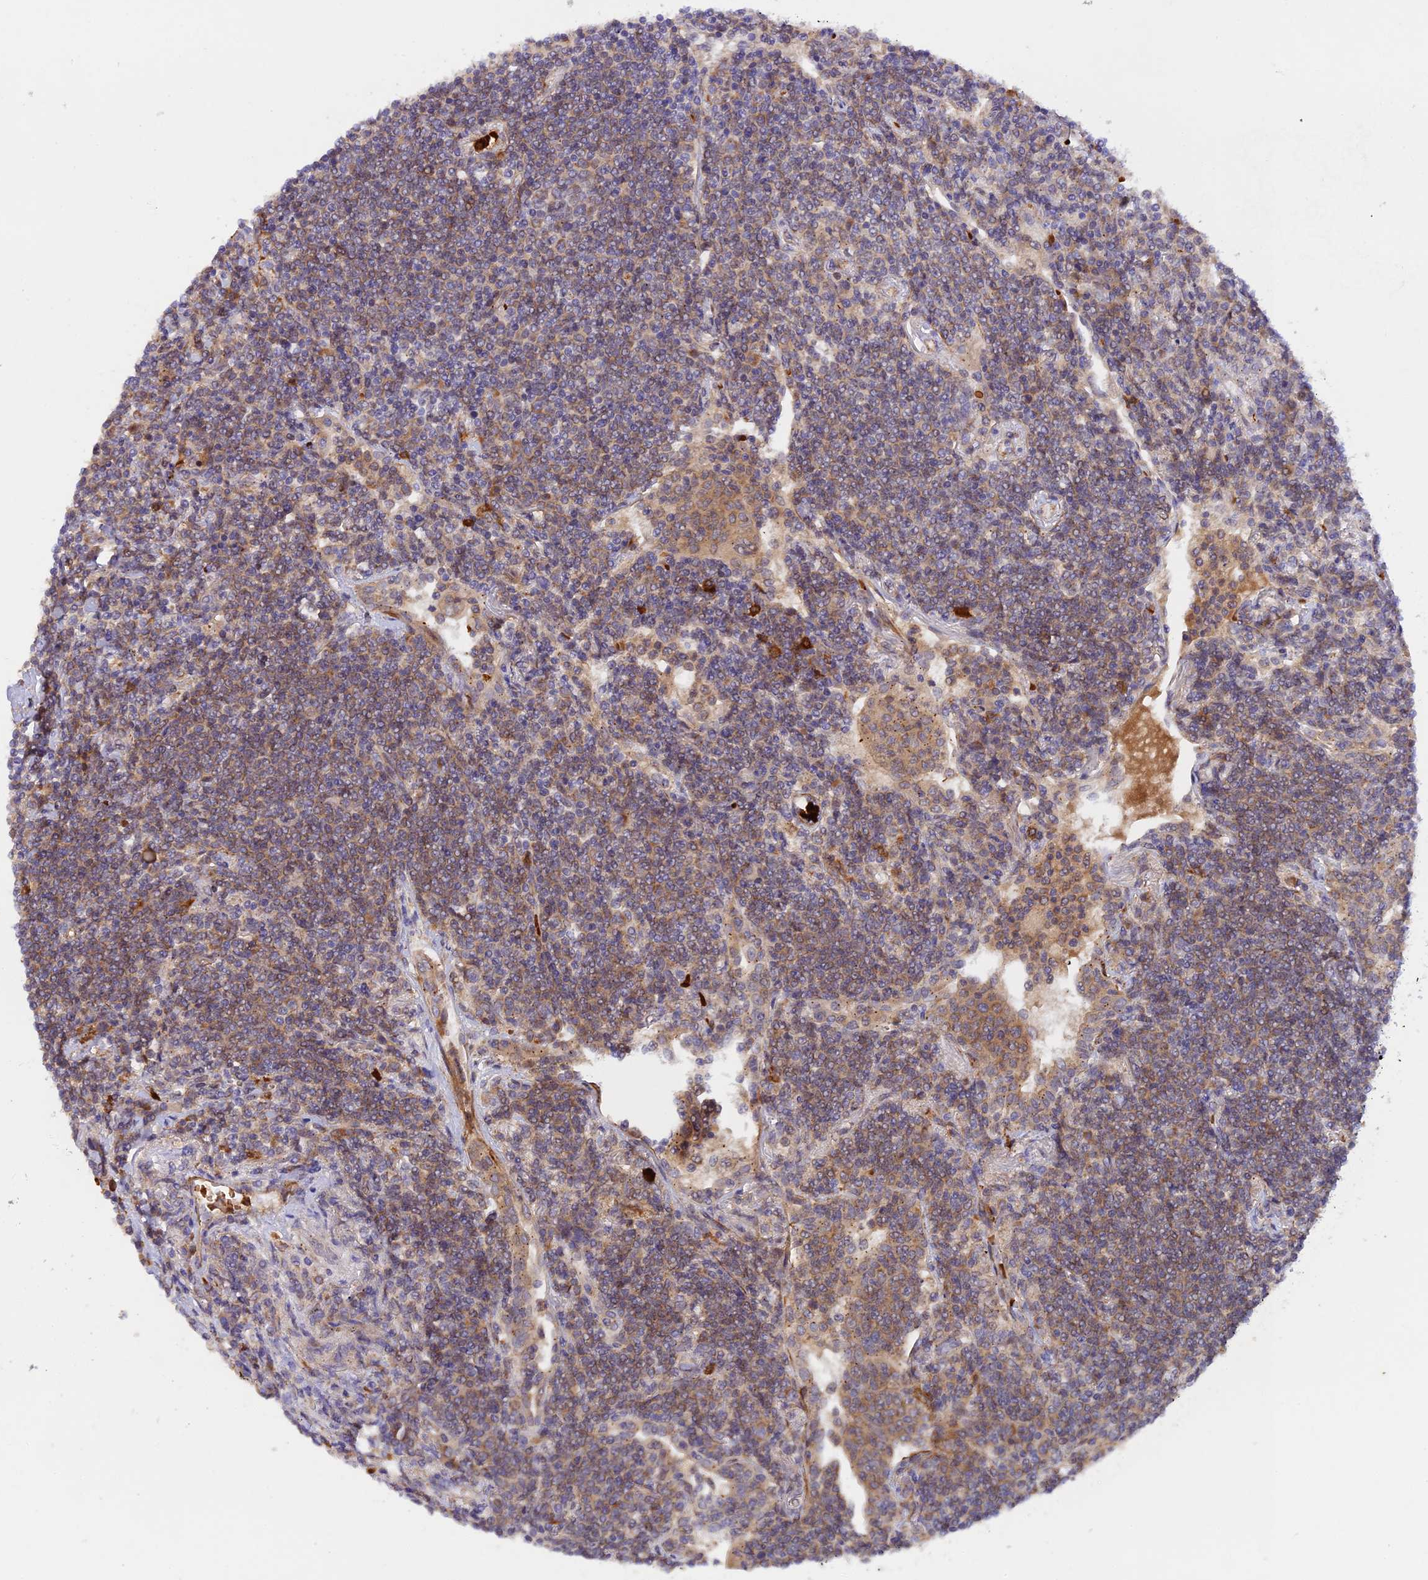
{"staining": {"intensity": "weak", "quantity": ">75%", "location": "cytoplasmic/membranous"}, "tissue": "lymphoma", "cell_type": "Tumor cells", "image_type": "cancer", "snomed": [{"axis": "morphology", "description": "Malignant lymphoma, non-Hodgkin's type, Low grade"}, {"axis": "topography", "description": "Lung"}], "caption": "Immunohistochemistry of human lymphoma displays low levels of weak cytoplasmic/membranous positivity in approximately >75% of tumor cells.", "gene": "WDFY4", "patient": {"sex": "female", "age": 71}}